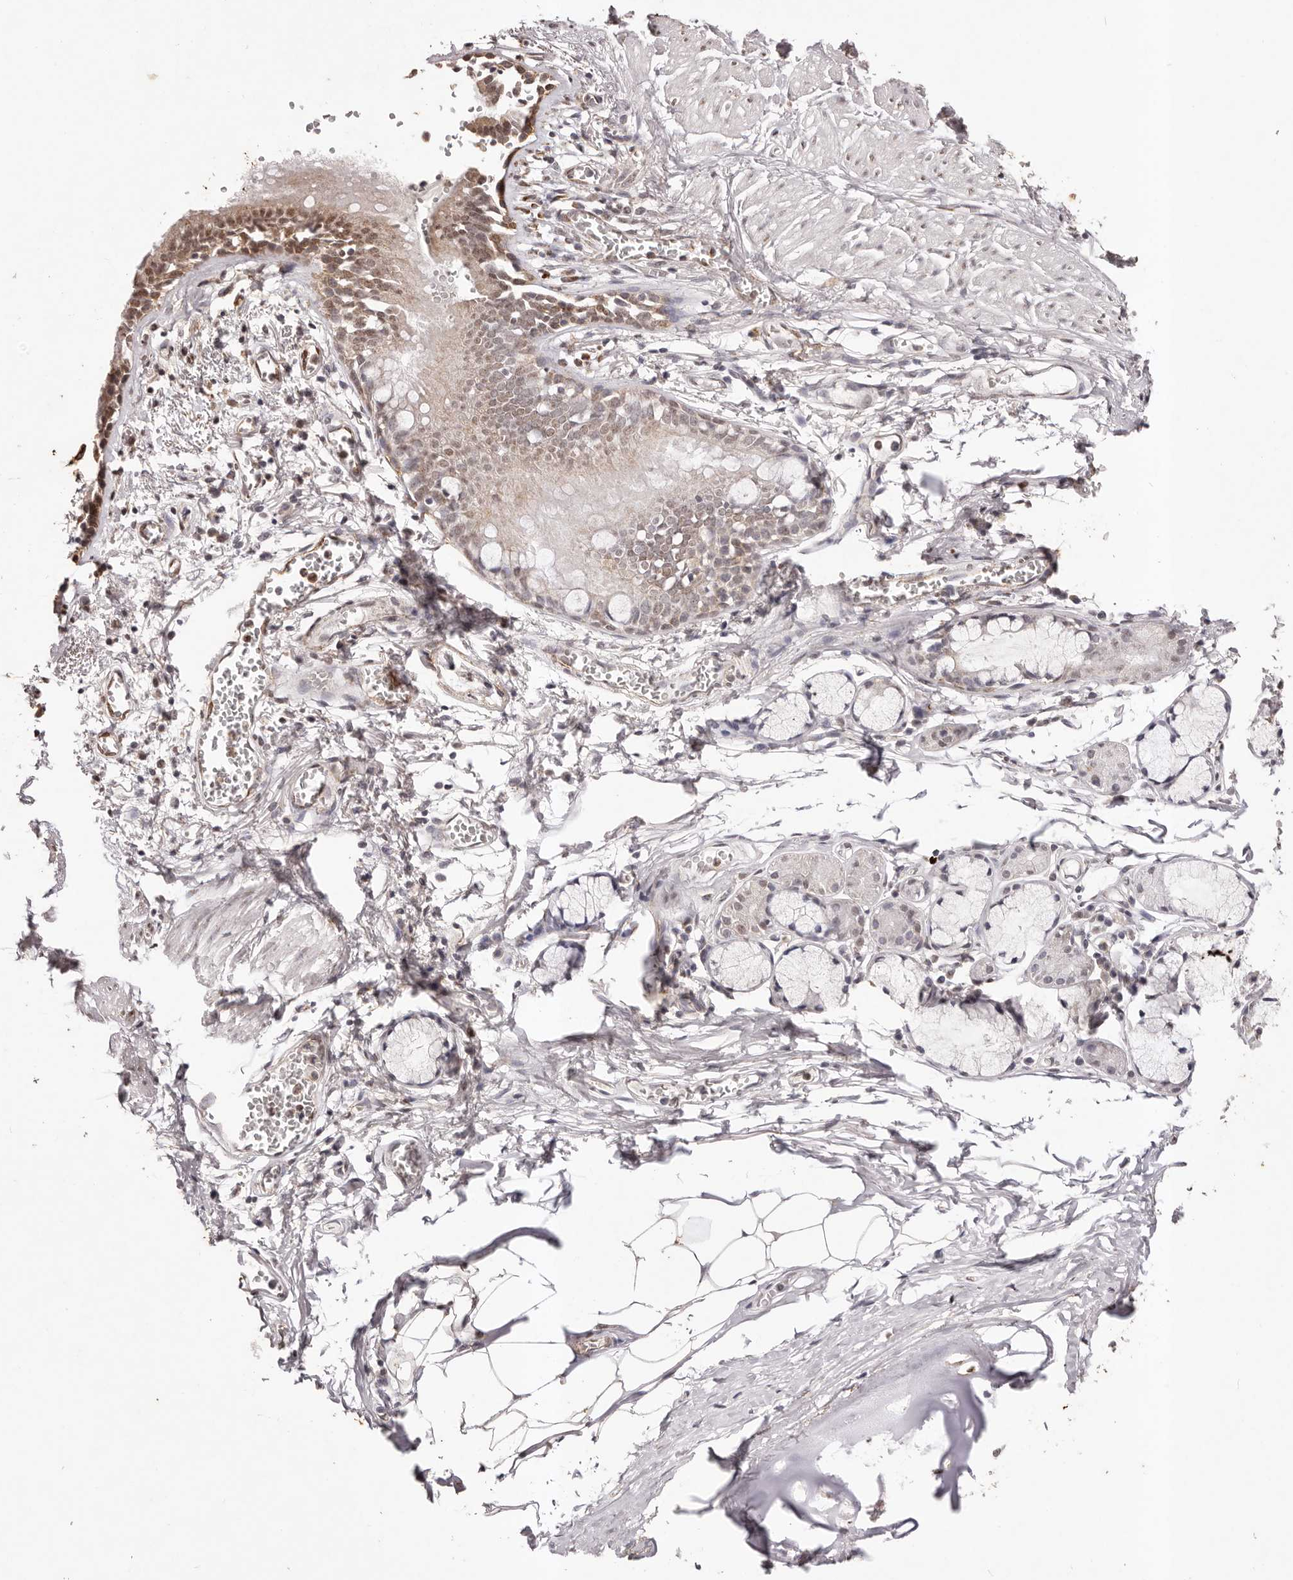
{"staining": {"intensity": "strong", "quantity": "25%-75%", "location": "cytoplasmic/membranous,nuclear"}, "tissue": "bronchus", "cell_type": "Respiratory epithelial cells", "image_type": "normal", "snomed": [{"axis": "morphology", "description": "Normal tissue, NOS"}, {"axis": "topography", "description": "Bronchus"}, {"axis": "topography", "description": "Lung"}], "caption": "Immunohistochemical staining of benign bronchus demonstrates 25%-75% levels of strong cytoplasmic/membranous,nuclear protein staining in approximately 25%-75% of respiratory epithelial cells.", "gene": "RPS6KA5", "patient": {"sex": "male", "age": 56}}